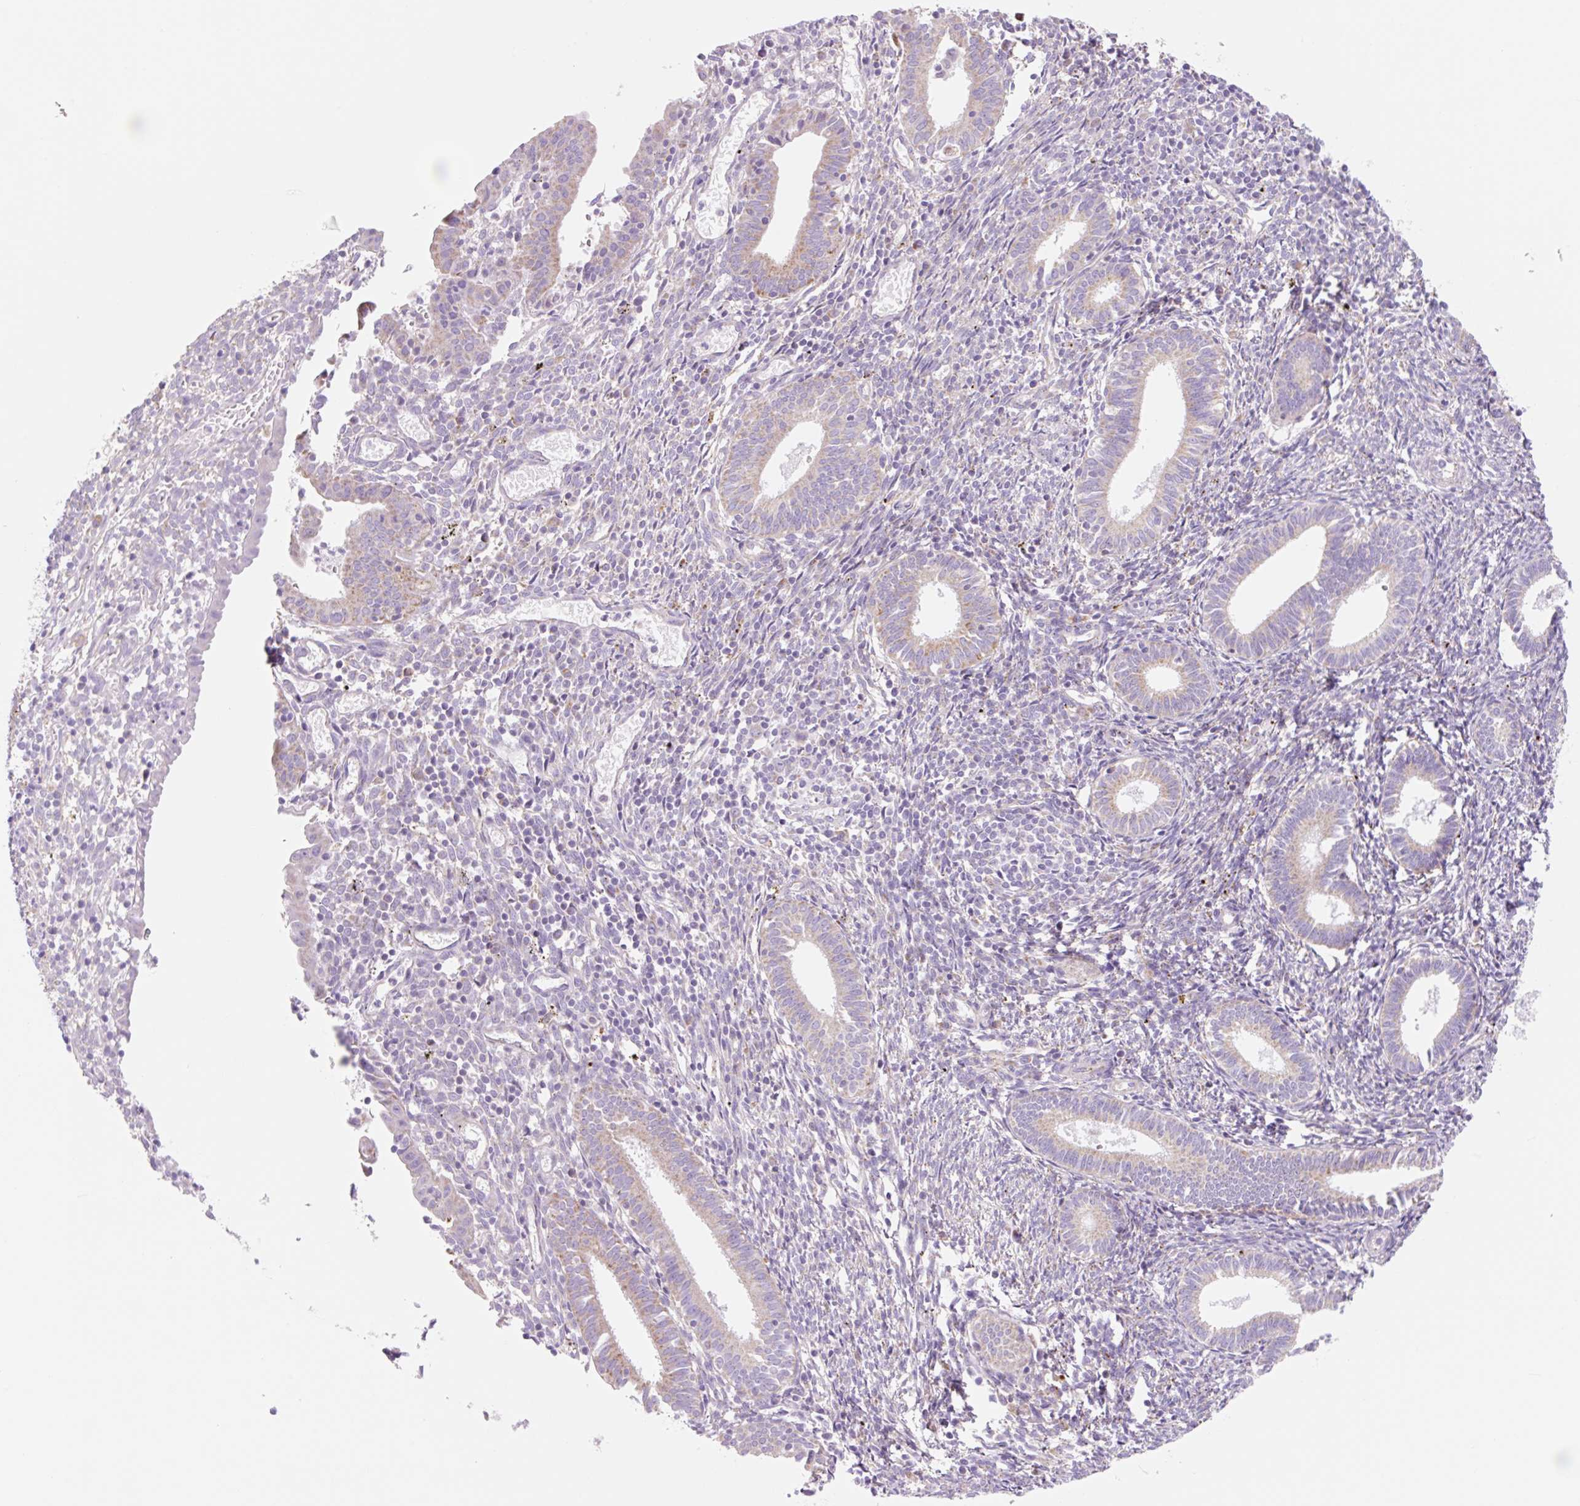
{"staining": {"intensity": "negative", "quantity": "none", "location": "none"}, "tissue": "endometrium", "cell_type": "Cells in endometrial stroma", "image_type": "normal", "snomed": [{"axis": "morphology", "description": "Normal tissue, NOS"}, {"axis": "topography", "description": "Endometrium"}], "caption": "The histopathology image reveals no significant expression in cells in endometrial stroma of endometrium.", "gene": "CLEC3A", "patient": {"sex": "female", "age": 41}}